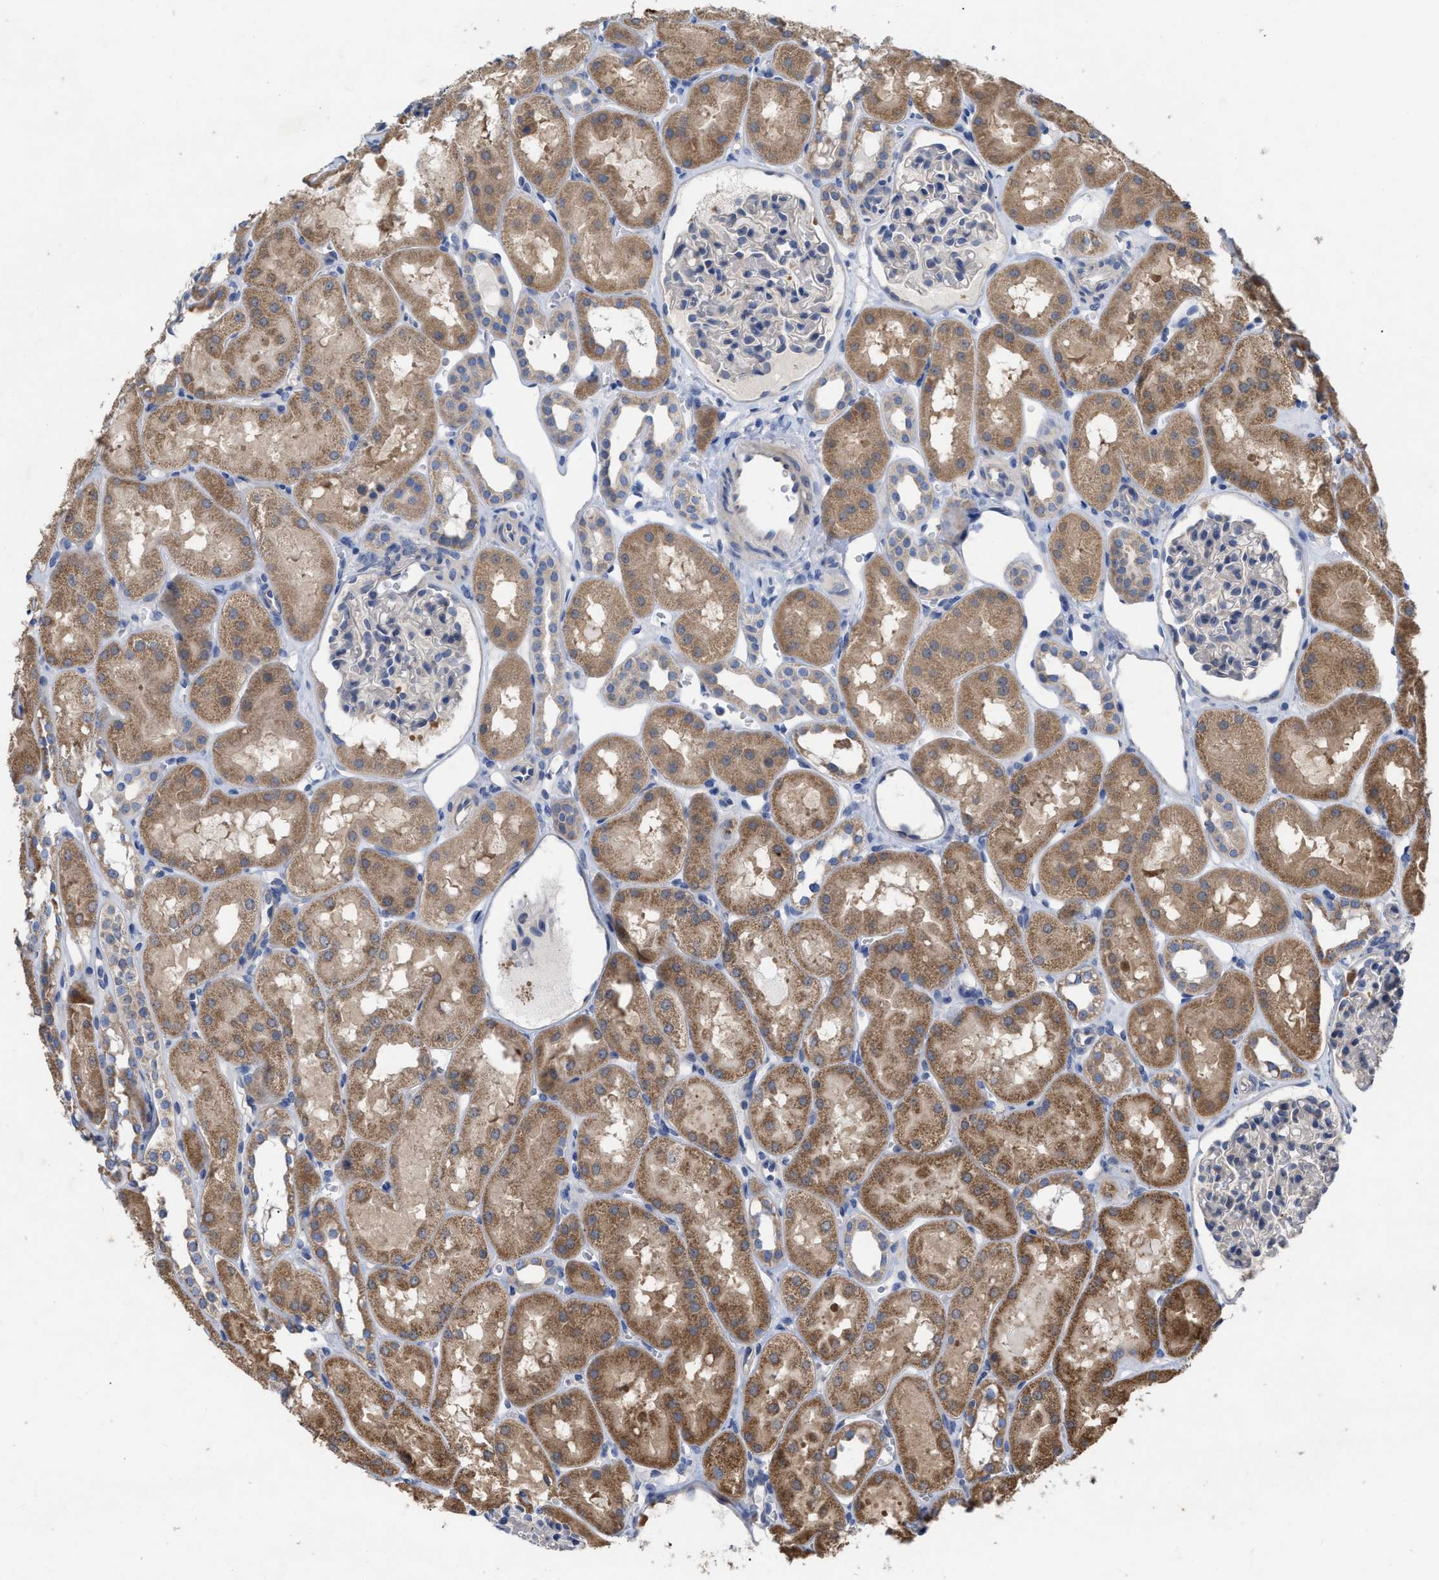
{"staining": {"intensity": "negative", "quantity": "none", "location": "none"}, "tissue": "kidney", "cell_type": "Cells in glomeruli", "image_type": "normal", "snomed": [{"axis": "morphology", "description": "Normal tissue, NOS"}, {"axis": "topography", "description": "Kidney"}, {"axis": "topography", "description": "Urinary bladder"}], "caption": "Benign kidney was stained to show a protein in brown. There is no significant expression in cells in glomeruli.", "gene": "VIP", "patient": {"sex": "male", "age": 16}}